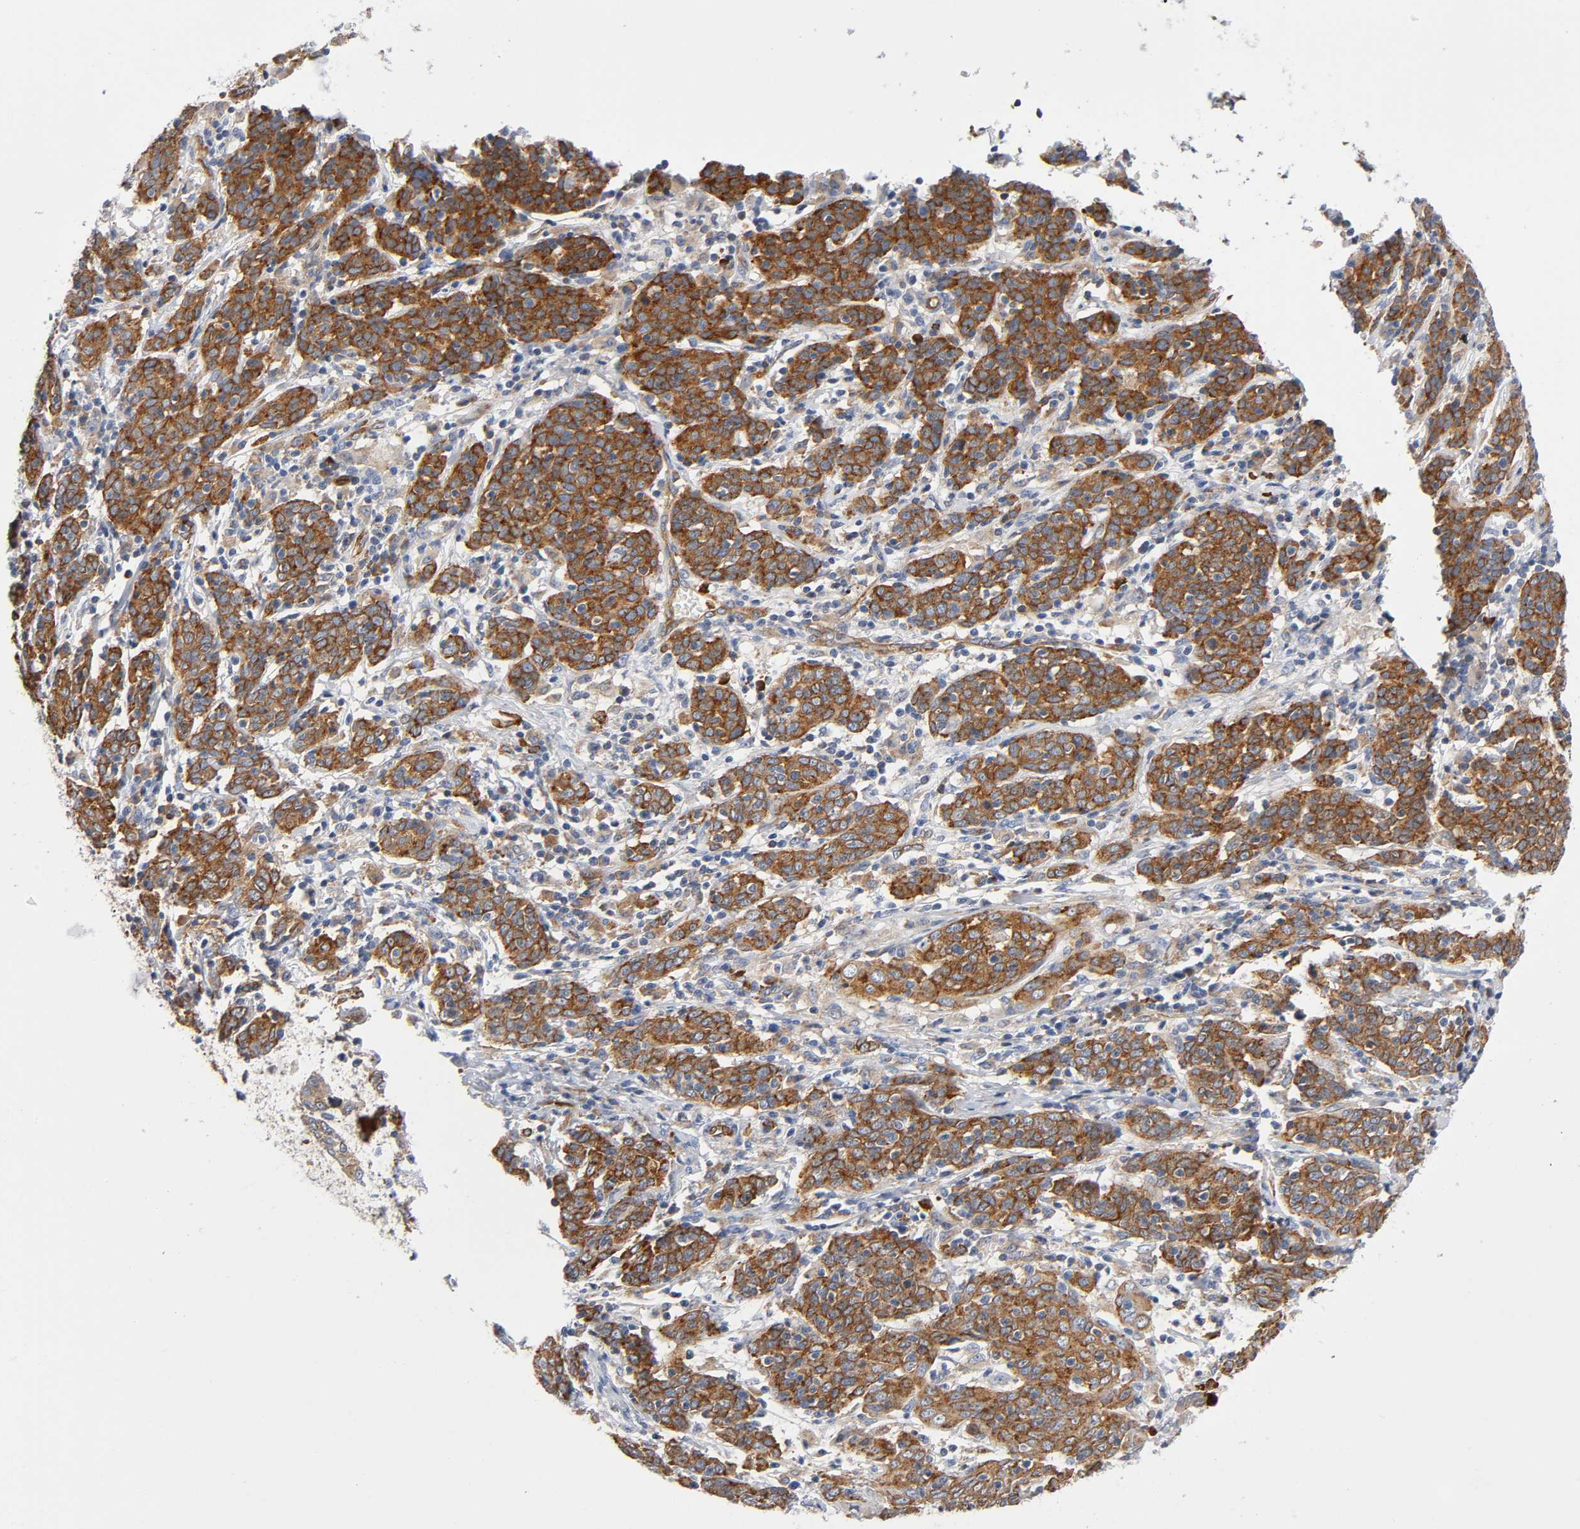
{"staining": {"intensity": "moderate", "quantity": ">75%", "location": "cytoplasmic/membranous"}, "tissue": "cervical cancer", "cell_type": "Tumor cells", "image_type": "cancer", "snomed": [{"axis": "morphology", "description": "Normal tissue, NOS"}, {"axis": "morphology", "description": "Squamous cell carcinoma, NOS"}, {"axis": "topography", "description": "Cervix"}], "caption": "A micrograph showing moderate cytoplasmic/membranous expression in approximately >75% of tumor cells in squamous cell carcinoma (cervical), as visualized by brown immunohistochemical staining.", "gene": "CD2AP", "patient": {"sex": "female", "age": 67}}